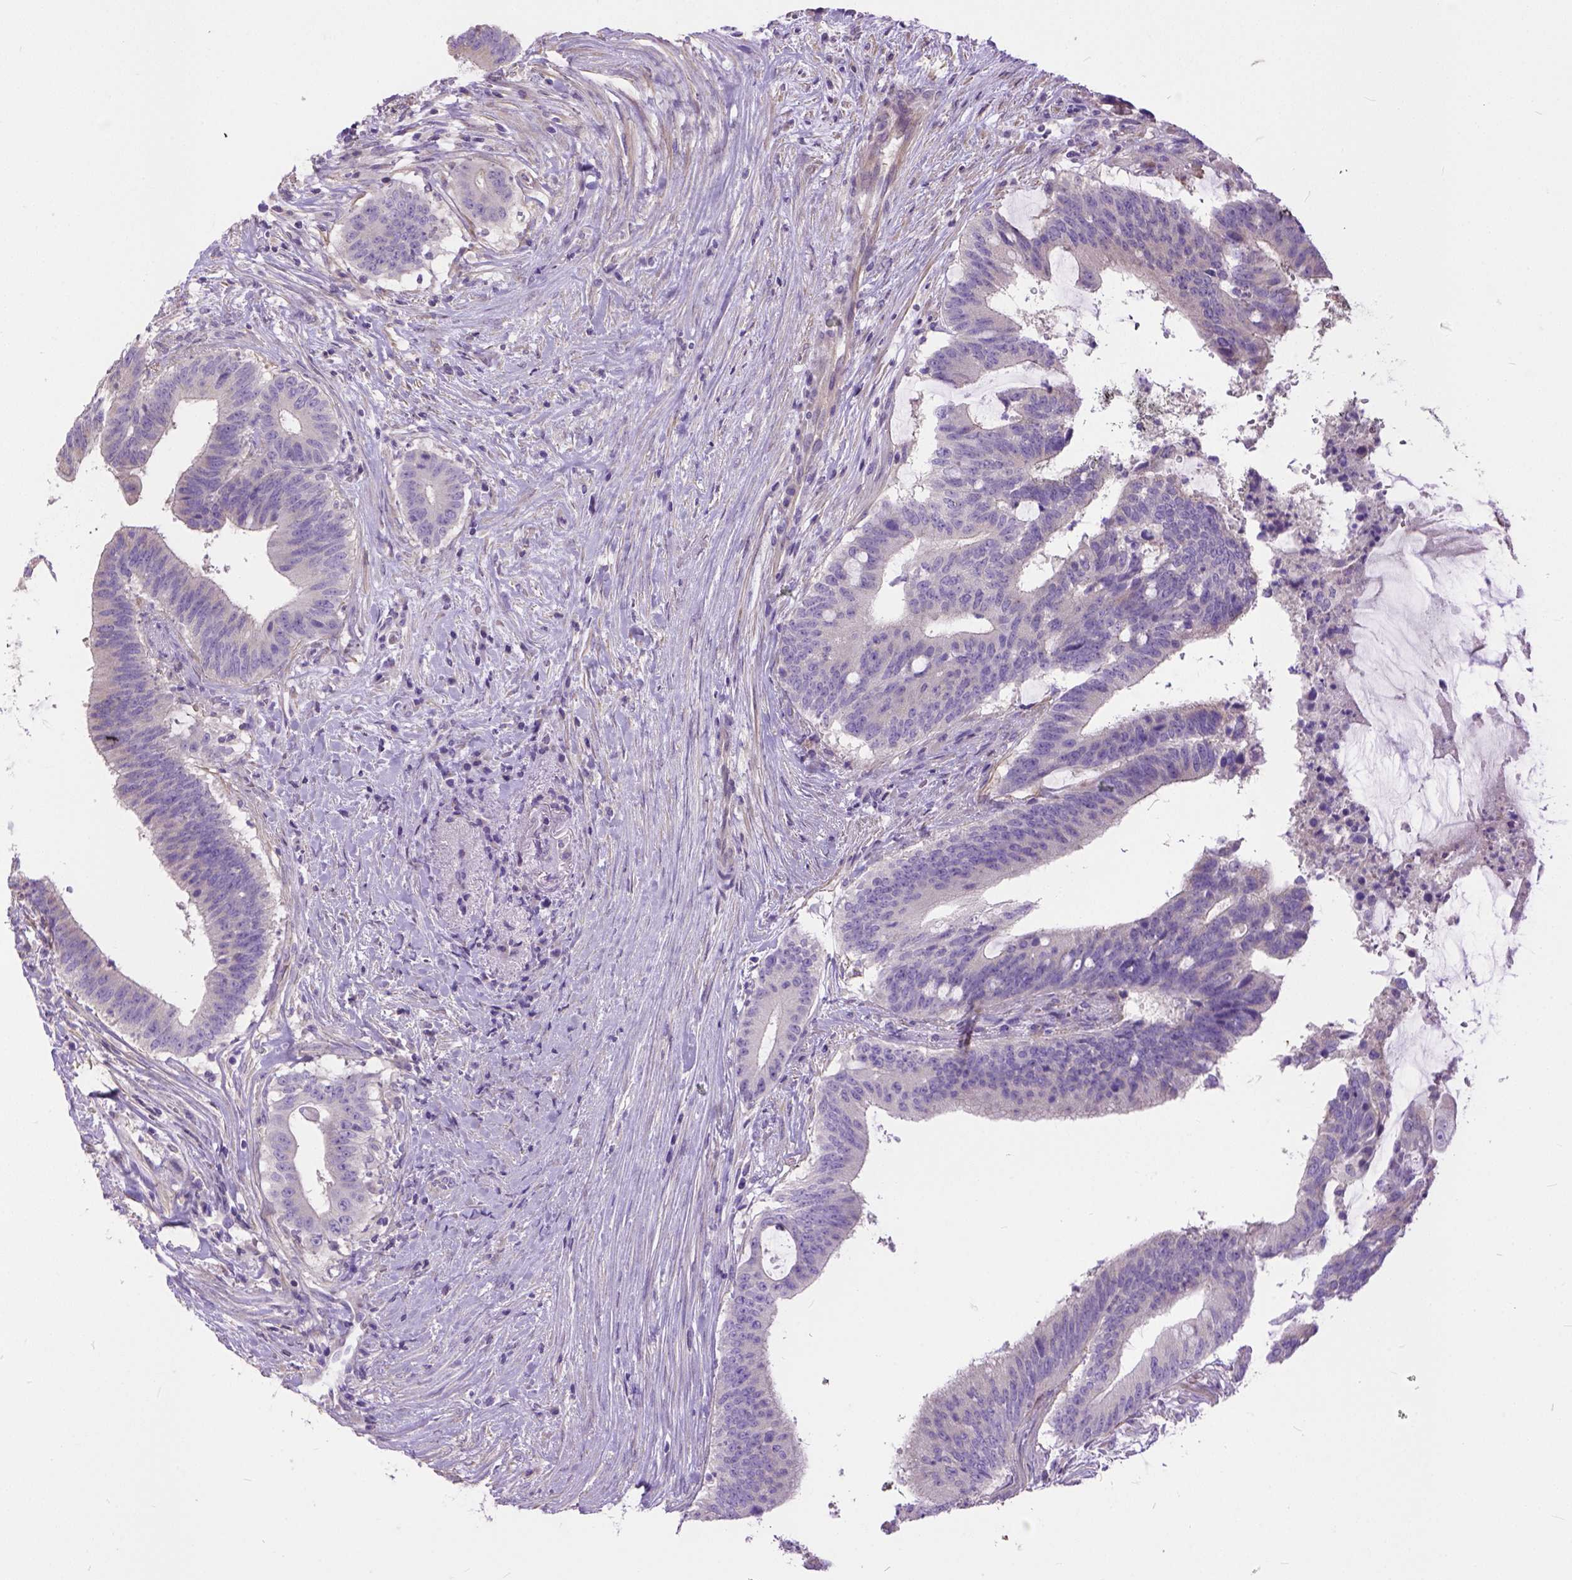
{"staining": {"intensity": "weak", "quantity": "<25%", "location": "cytoplasmic/membranous"}, "tissue": "colorectal cancer", "cell_type": "Tumor cells", "image_type": "cancer", "snomed": [{"axis": "morphology", "description": "Adenocarcinoma, NOS"}, {"axis": "topography", "description": "Colon"}], "caption": "The IHC micrograph has no significant staining in tumor cells of colorectal cancer (adenocarcinoma) tissue.", "gene": "BANF2", "patient": {"sex": "female", "age": 43}}